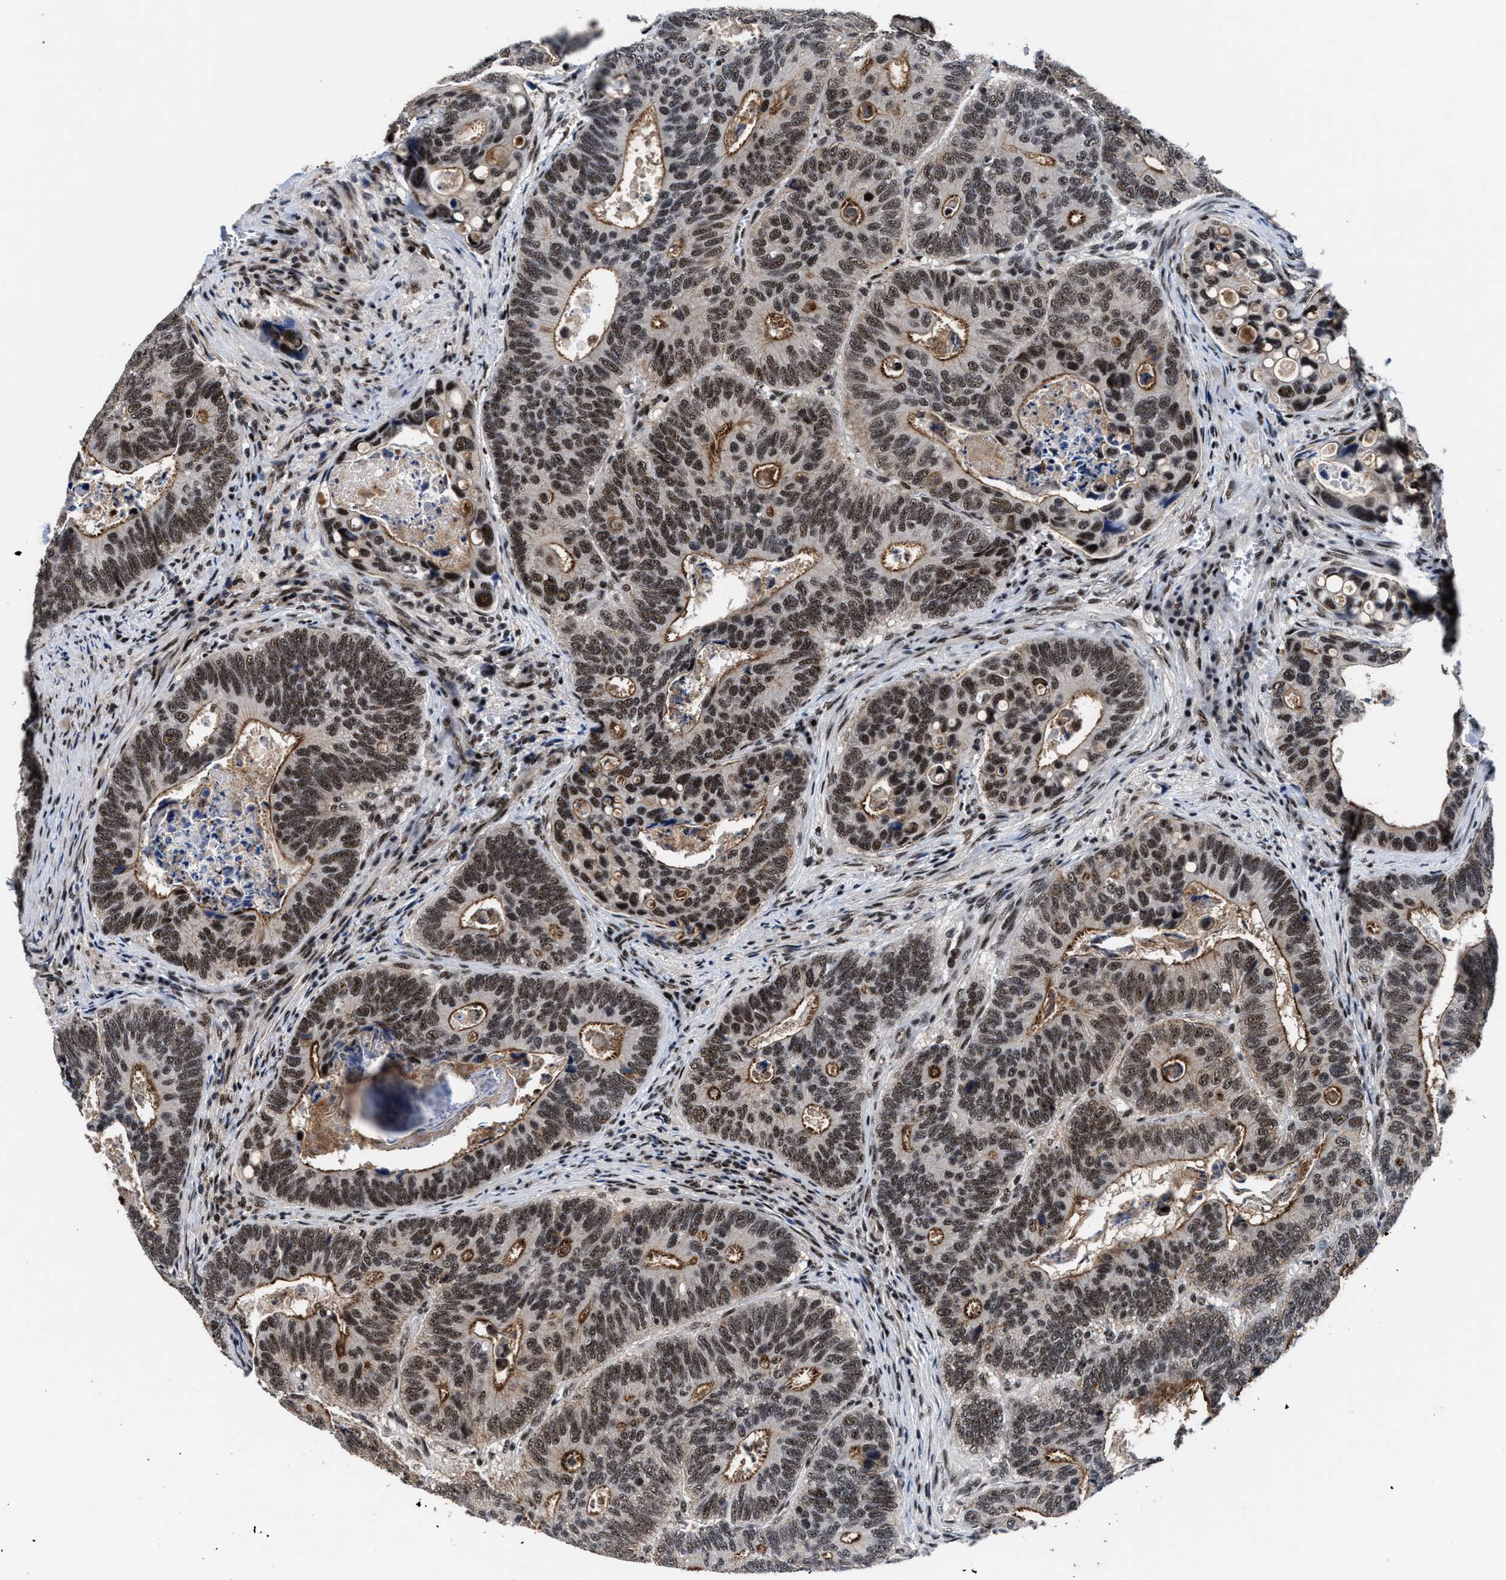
{"staining": {"intensity": "moderate", "quantity": ">75%", "location": "cytoplasmic/membranous,nuclear"}, "tissue": "colorectal cancer", "cell_type": "Tumor cells", "image_type": "cancer", "snomed": [{"axis": "morphology", "description": "Inflammation, NOS"}, {"axis": "morphology", "description": "Adenocarcinoma, NOS"}, {"axis": "topography", "description": "Colon"}], "caption": "The histopathology image displays immunohistochemical staining of colorectal adenocarcinoma. There is moderate cytoplasmic/membranous and nuclear positivity is present in approximately >75% of tumor cells.", "gene": "ZNF233", "patient": {"sex": "male", "age": 72}}